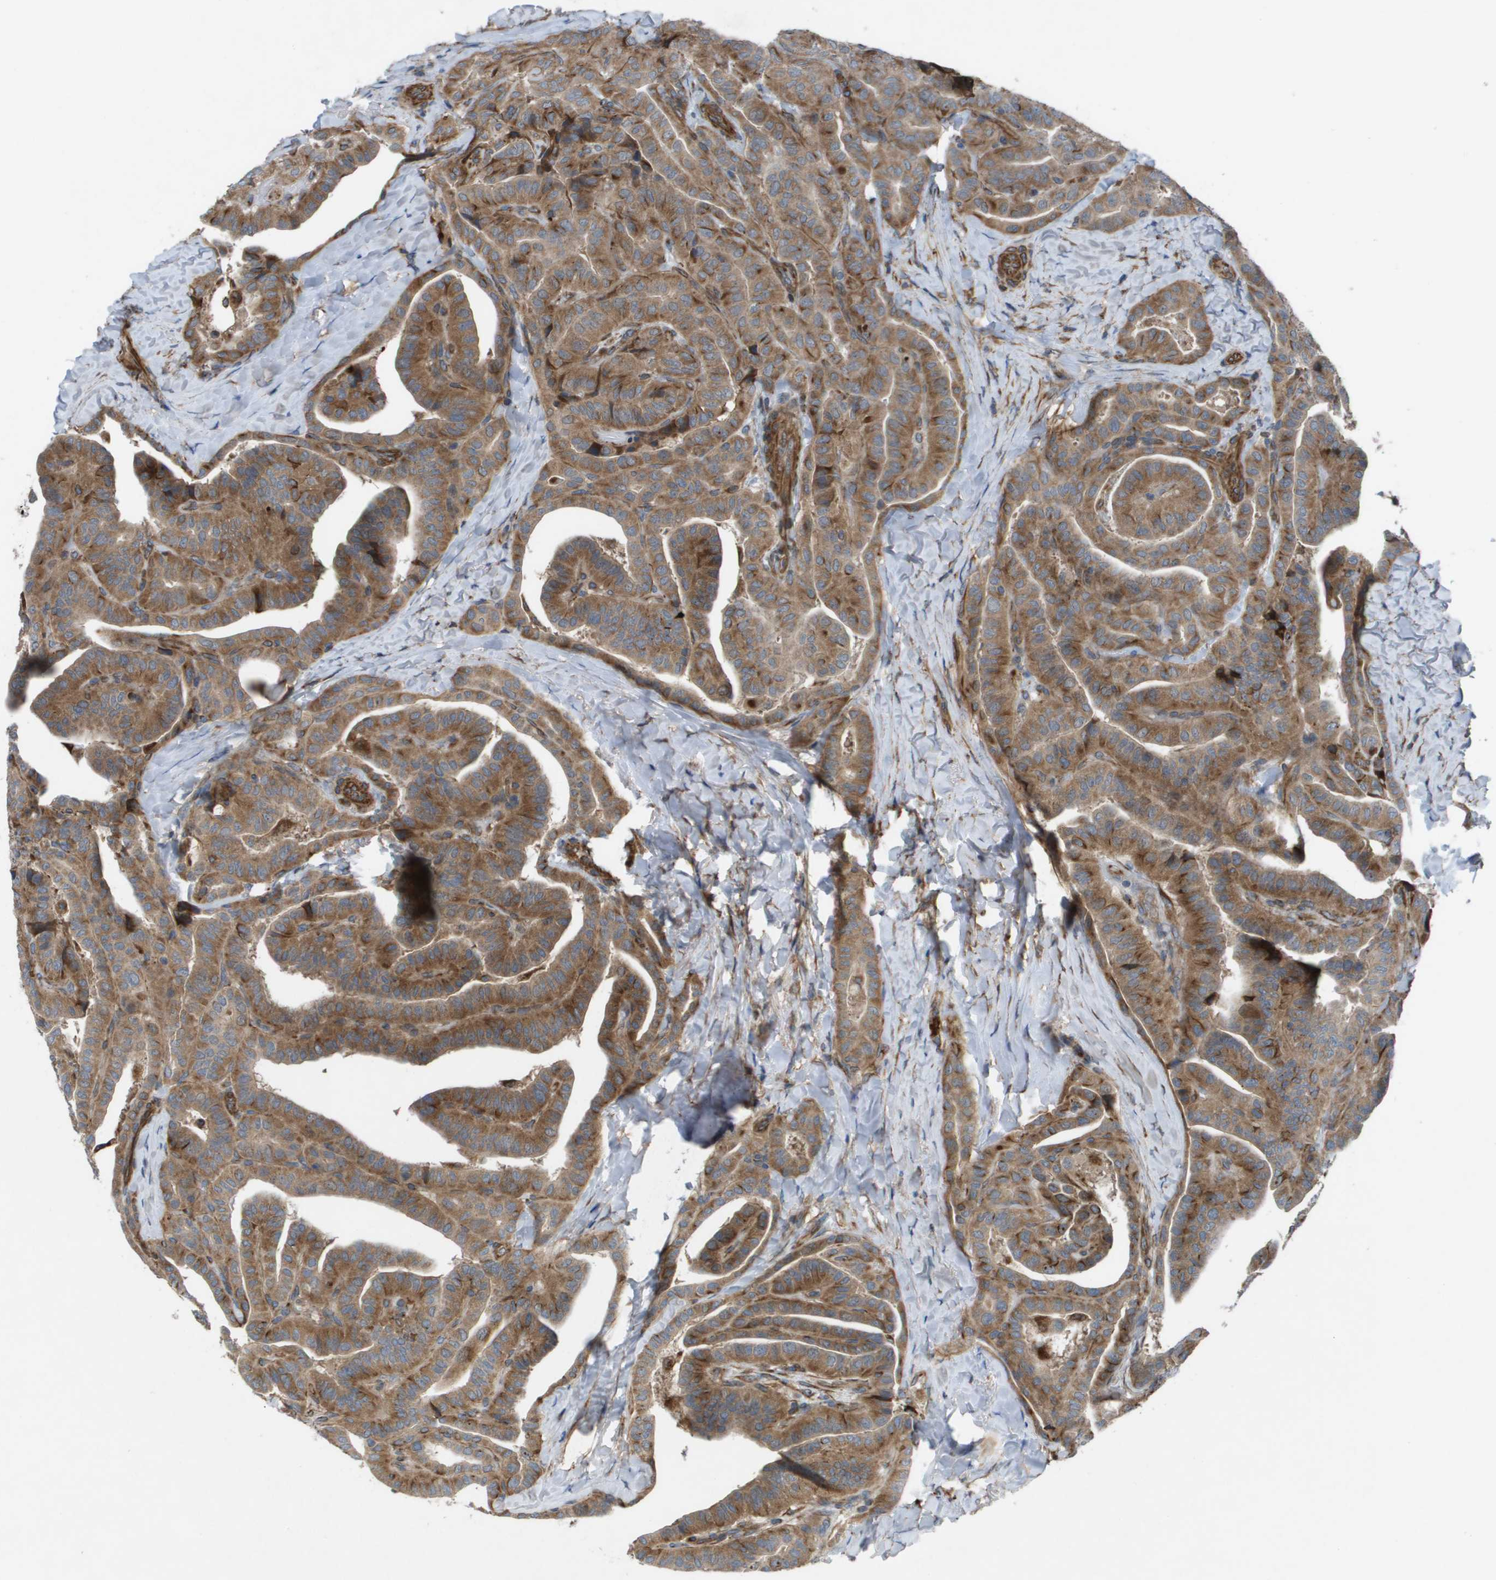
{"staining": {"intensity": "moderate", "quantity": ">75%", "location": "cytoplasmic/membranous"}, "tissue": "thyroid cancer", "cell_type": "Tumor cells", "image_type": "cancer", "snomed": [{"axis": "morphology", "description": "Papillary adenocarcinoma, NOS"}, {"axis": "topography", "description": "Thyroid gland"}], "caption": "Moderate cytoplasmic/membranous staining is appreciated in about >75% of tumor cells in papillary adenocarcinoma (thyroid).", "gene": "SLC6A9", "patient": {"sex": "male", "age": 77}}